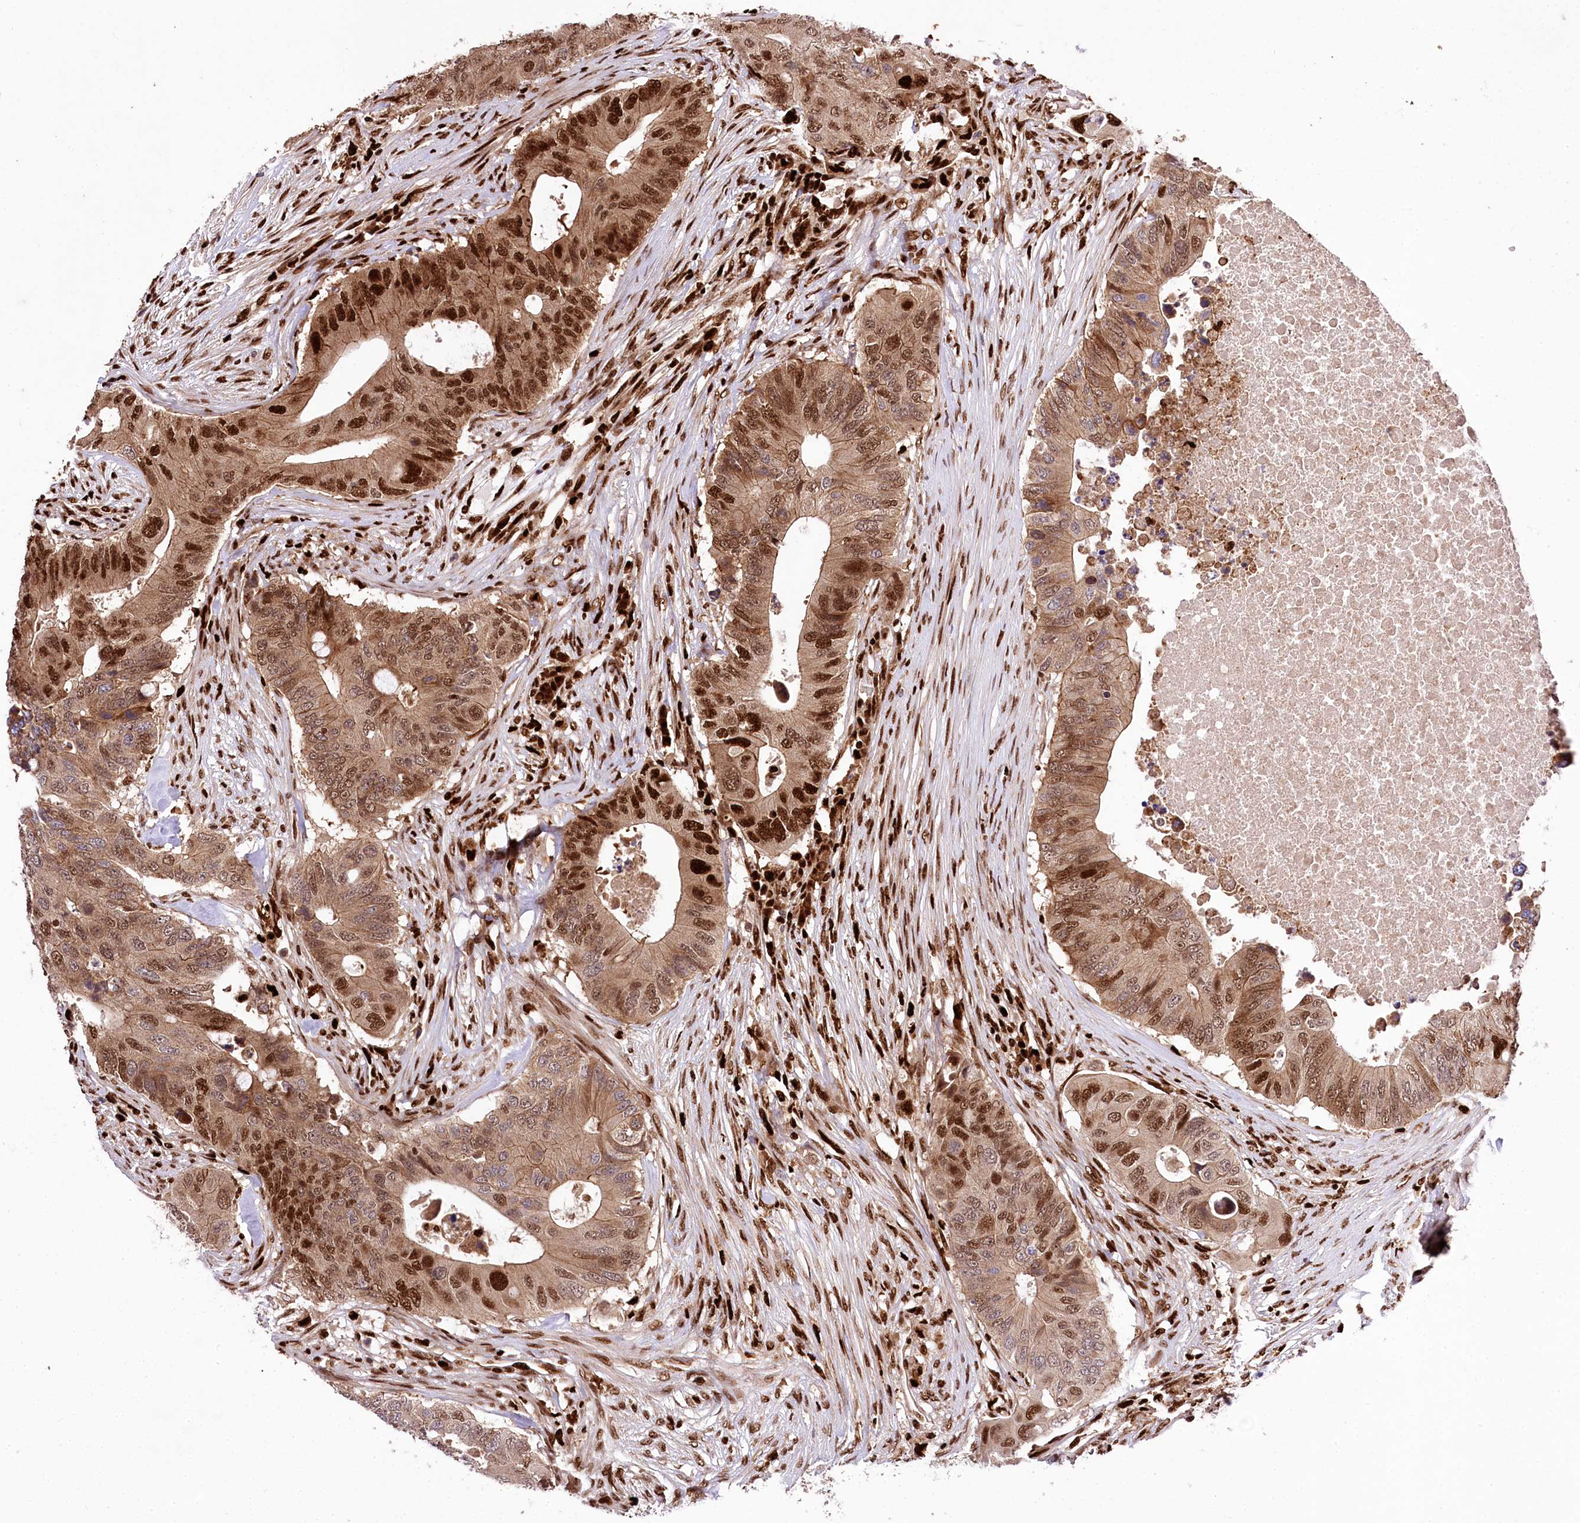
{"staining": {"intensity": "strong", "quantity": ">75%", "location": "cytoplasmic/membranous,nuclear"}, "tissue": "colorectal cancer", "cell_type": "Tumor cells", "image_type": "cancer", "snomed": [{"axis": "morphology", "description": "Adenocarcinoma, NOS"}, {"axis": "topography", "description": "Colon"}], "caption": "A brown stain shows strong cytoplasmic/membranous and nuclear expression of a protein in human colorectal adenocarcinoma tumor cells. (Stains: DAB (3,3'-diaminobenzidine) in brown, nuclei in blue, Microscopy: brightfield microscopy at high magnification).", "gene": "FIGN", "patient": {"sex": "male", "age": 71}}